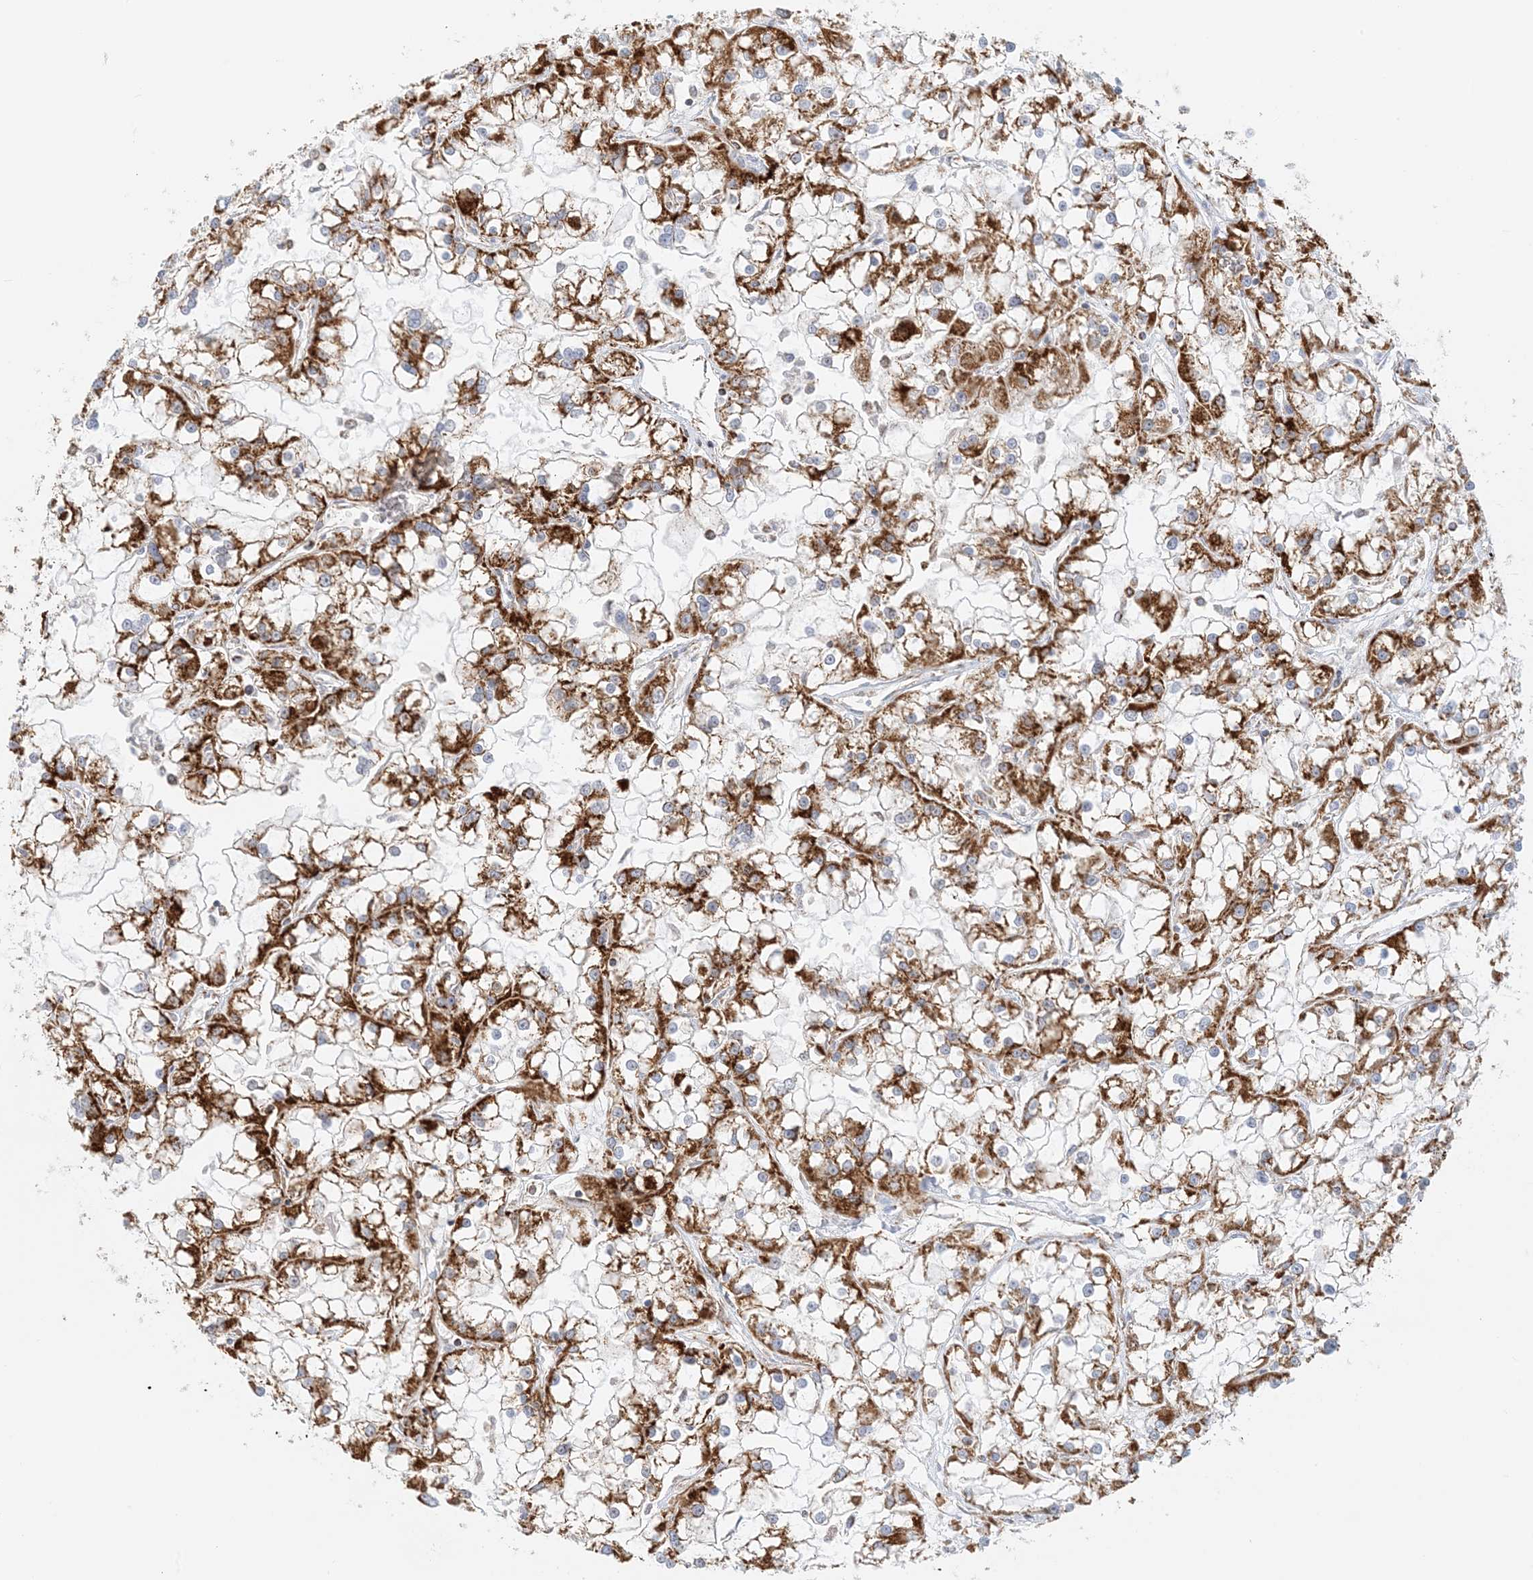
{"staining": {"intensity": "strong", "quantity": "25%-75%", "location": "cytoplasmic/membranous"}, "tissue": "renal cancer", "cell_type": "Tumor cells", "image_type": "cancer", "snomed": [{"axis": "morphology", "description": "Adenocarcinoma, NOS"}, {"axis": "topography", "description": "Kidney"}], "caption": "Immunohistochemical staining of human adenocarcinoma (renal) exhibits strong cytoplasmic/membranous protein expression in about 25%-75% of tumor cells.", "gene": "COA3", "patient": {"sex": "female", "age": 52}}